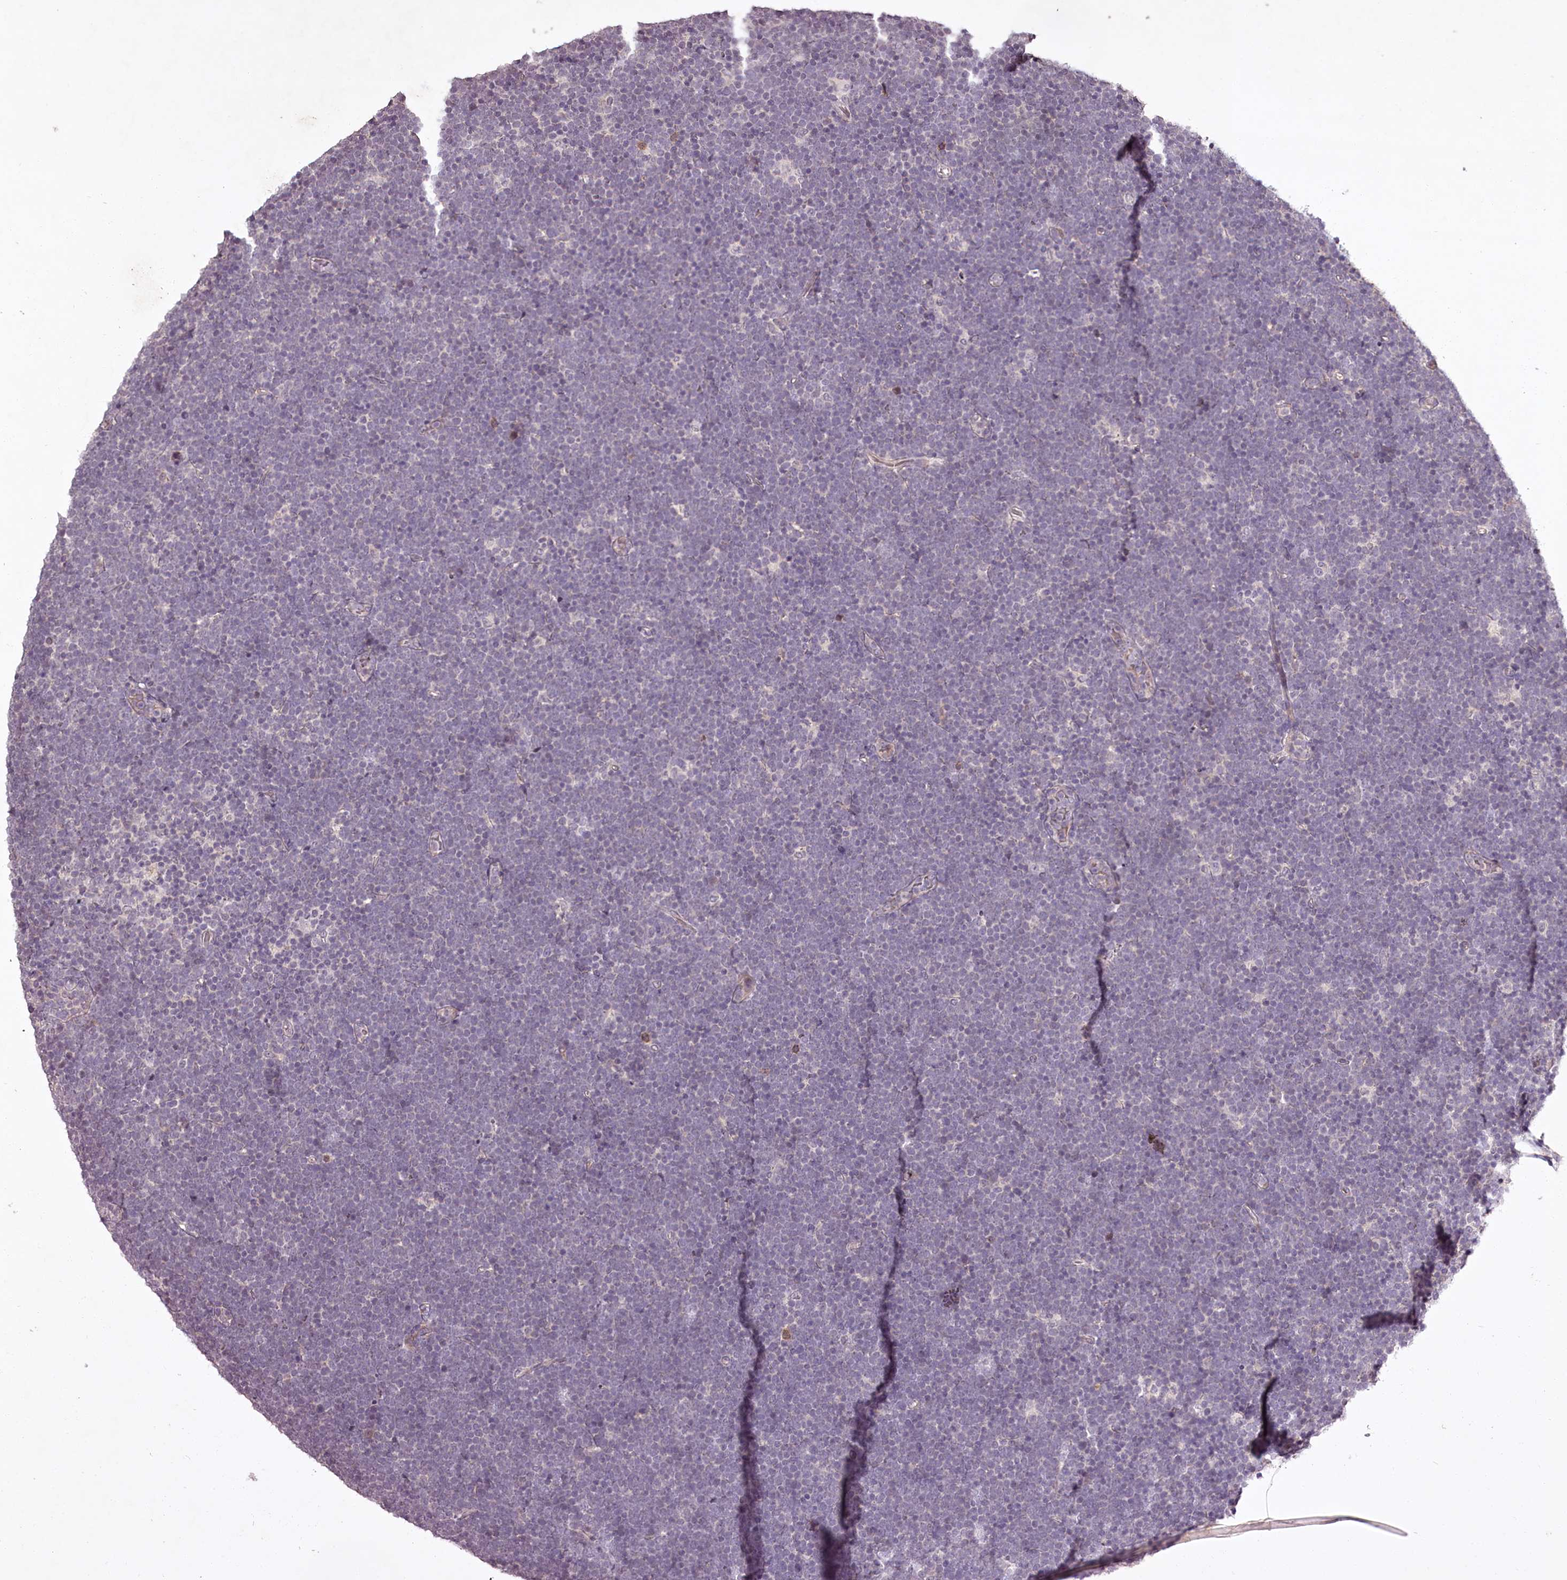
{"staining": {"intensity": "negative", "quantity": "none", "location": "none"}, "tissue": "lymphoma", "cell_type": "Tumor cells", "image_type": "cancer", "snomed": [{"axis": "morphology", "description": "Malignant lymphoma, non-Hodgkin's type, High grade"}, {"axis": "topography", "description": "Lymph node"}], "caption": "High magnification brightfield microscopy of lymphoma stained with DAB (3,3'-diaminobenzidine) (brown) and counterstained with hematoxylin (blue): tumor cells show no significant positivity. The staining was performed using DAB (3,3'-diaminobenzidine) to visualize the protein expression in brown, while the nuclei were stained in blue with hematoxylin (Magnification: 20x).", "gene": "RBMXL2", "patient": {"sex": "male", "age": 13}}